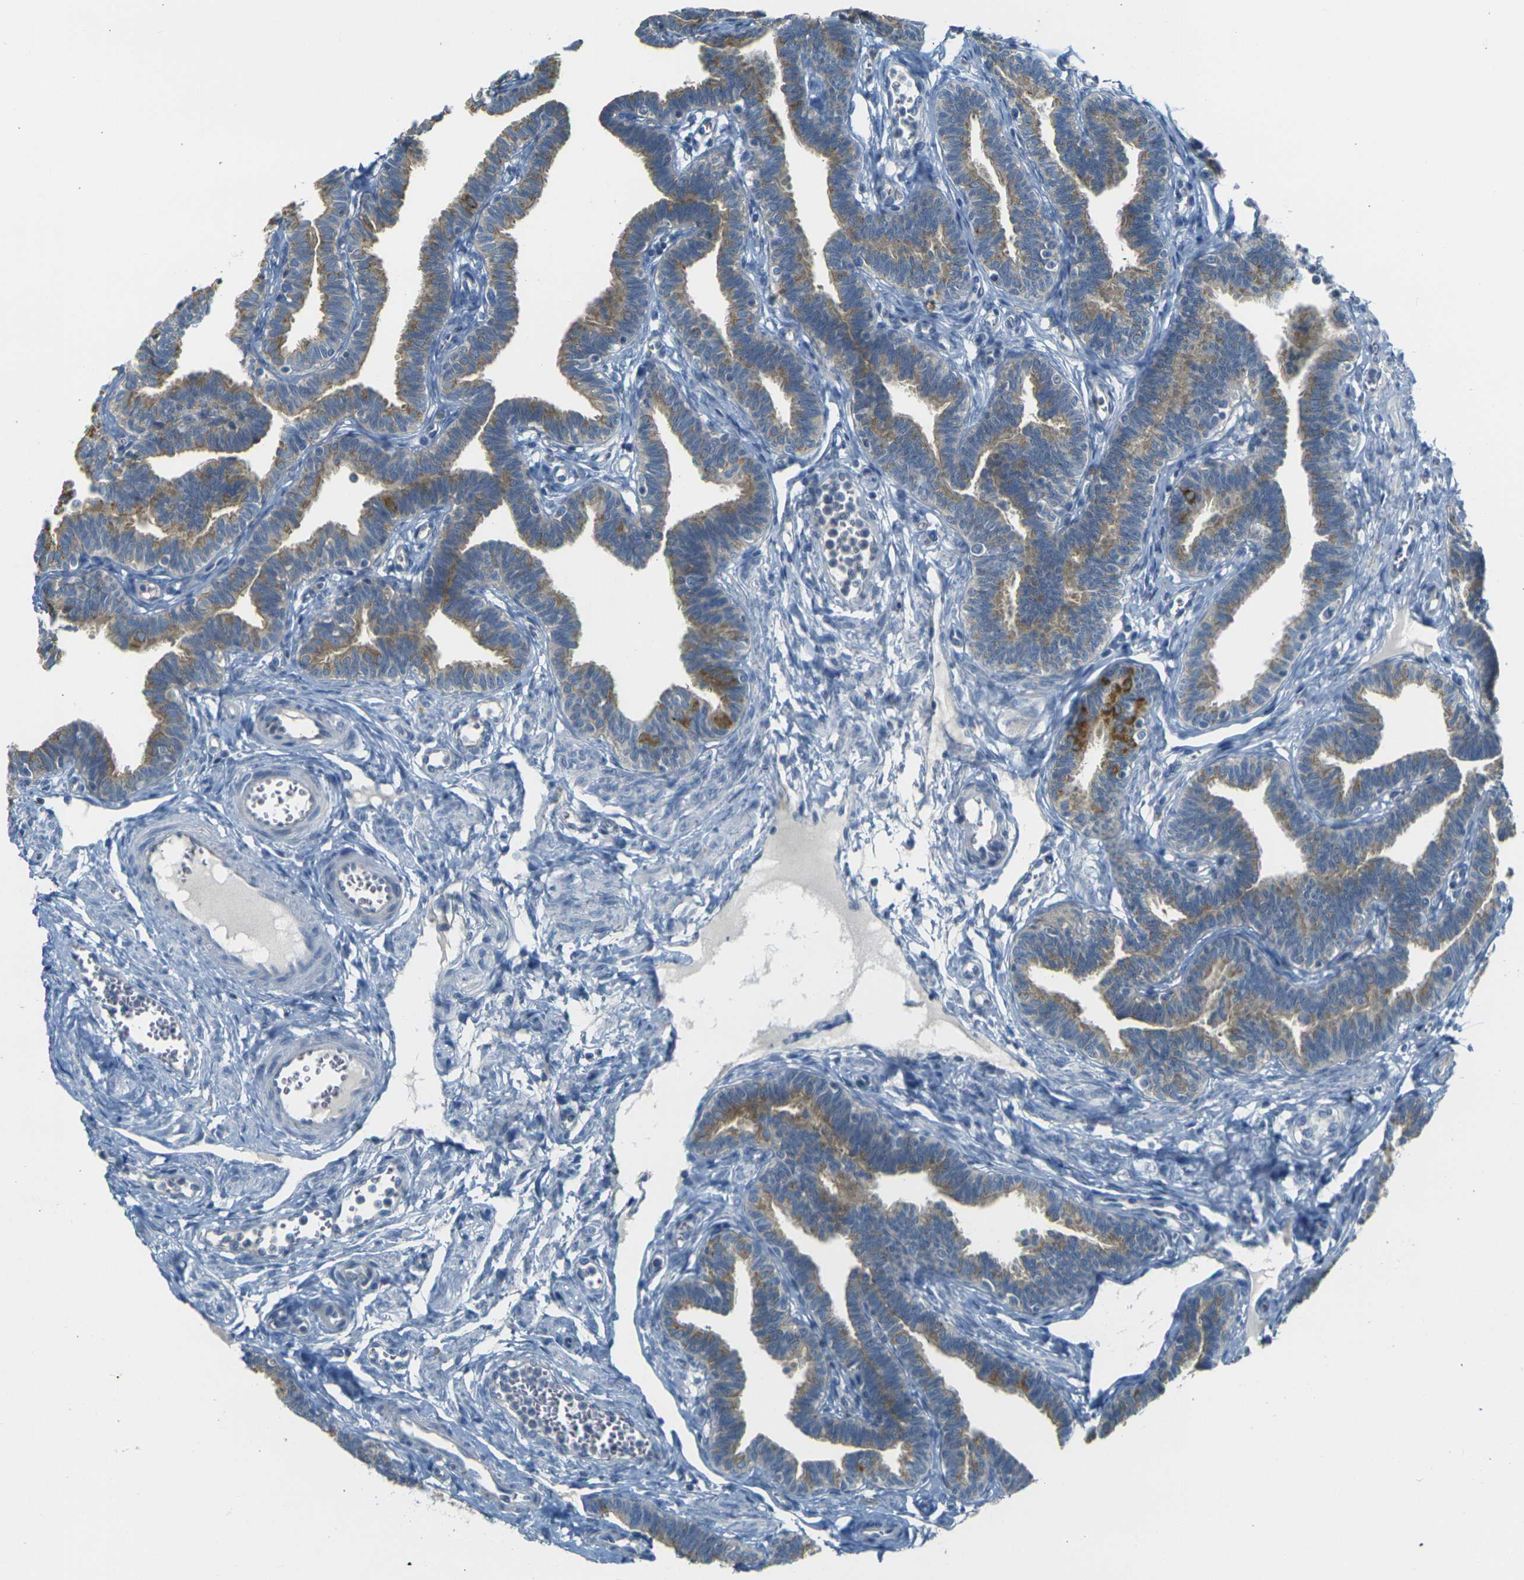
{"staining": {"intensity": "moderate", "quantity": "25%-75%", "location": "cytoplasmic/membranous"}, "tissue": "fallopian tube", "cell_type": "Glandular cells", "image_type": "normal", "snomed": [{"axis": "morphology", "description": "Normal tissue, NOS"}, {"axis": "topography", "description": "Fallopian tube"}, {"axis": "topography", "description": "Ovary"}], "caption": "Immunohistochemical staining of normal human fallopian tube displays 25%-75% levels of moderate cytoplasmic/membranous protein positivity in about 25%-75% of glandular cells.", "gene": "PARD6B", "patient": {"sex": "female", "age": 23}}